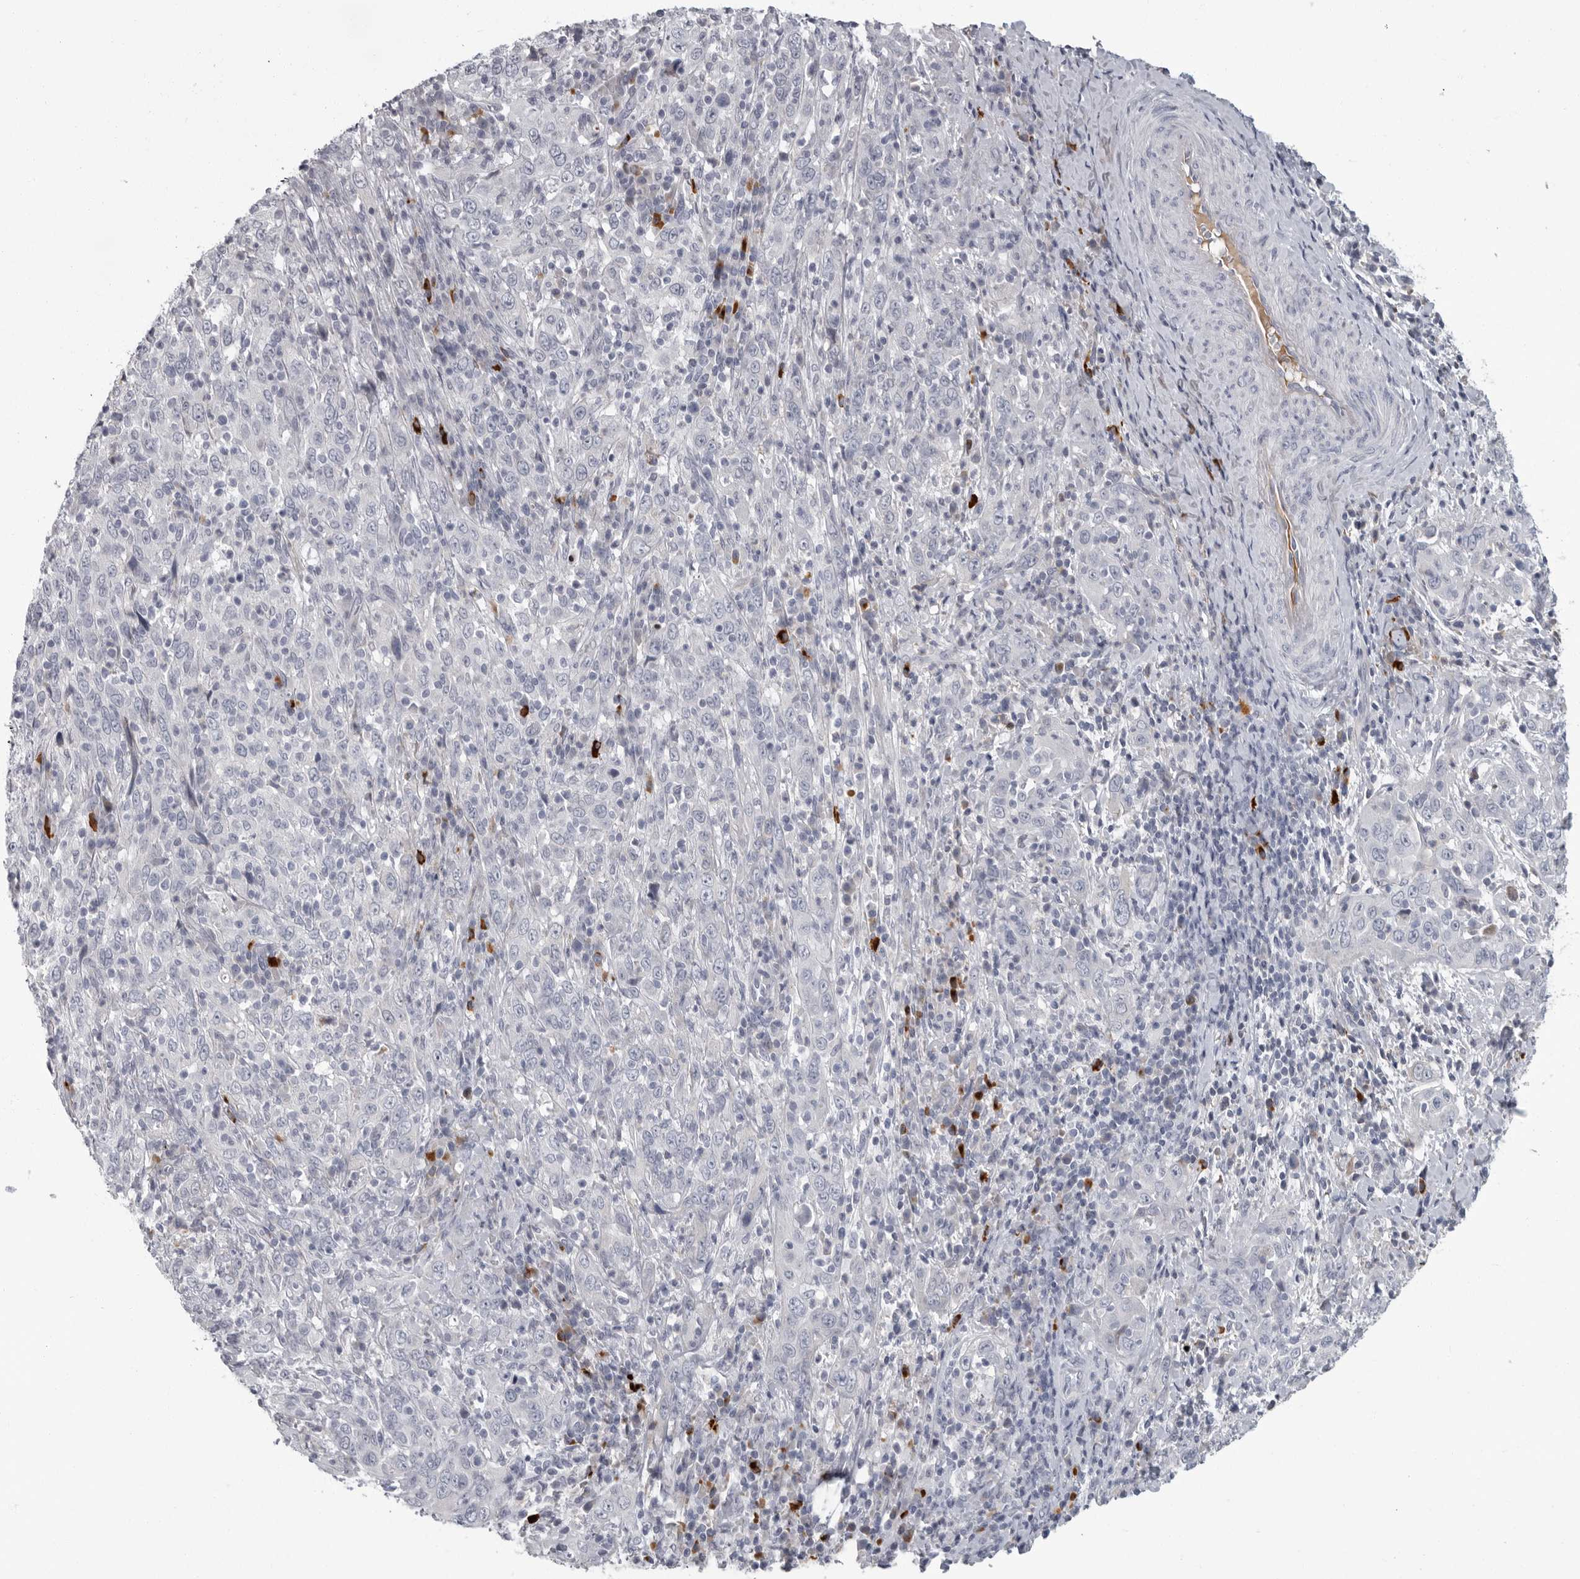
{"staining": {"intensity": "negative", "quantity": "none", "location": "none"}, "tissue": "cervical cancer", "cell_type": "Tumor cells", "image_type": "cancer", "snomed": [{"axis": "morphology", "description": "Squamous cell carcinoma, NOS"}, {"axis": "topography", "description": "Cervix"}], "caption": "An image of human cervical squamous cell carcinoma is negative for staining in tumor cells. (IHC, brightfield microscopy, high magnification).", "gene": "SLC25A39", "patient": {"sex": "female", "age": 46}}